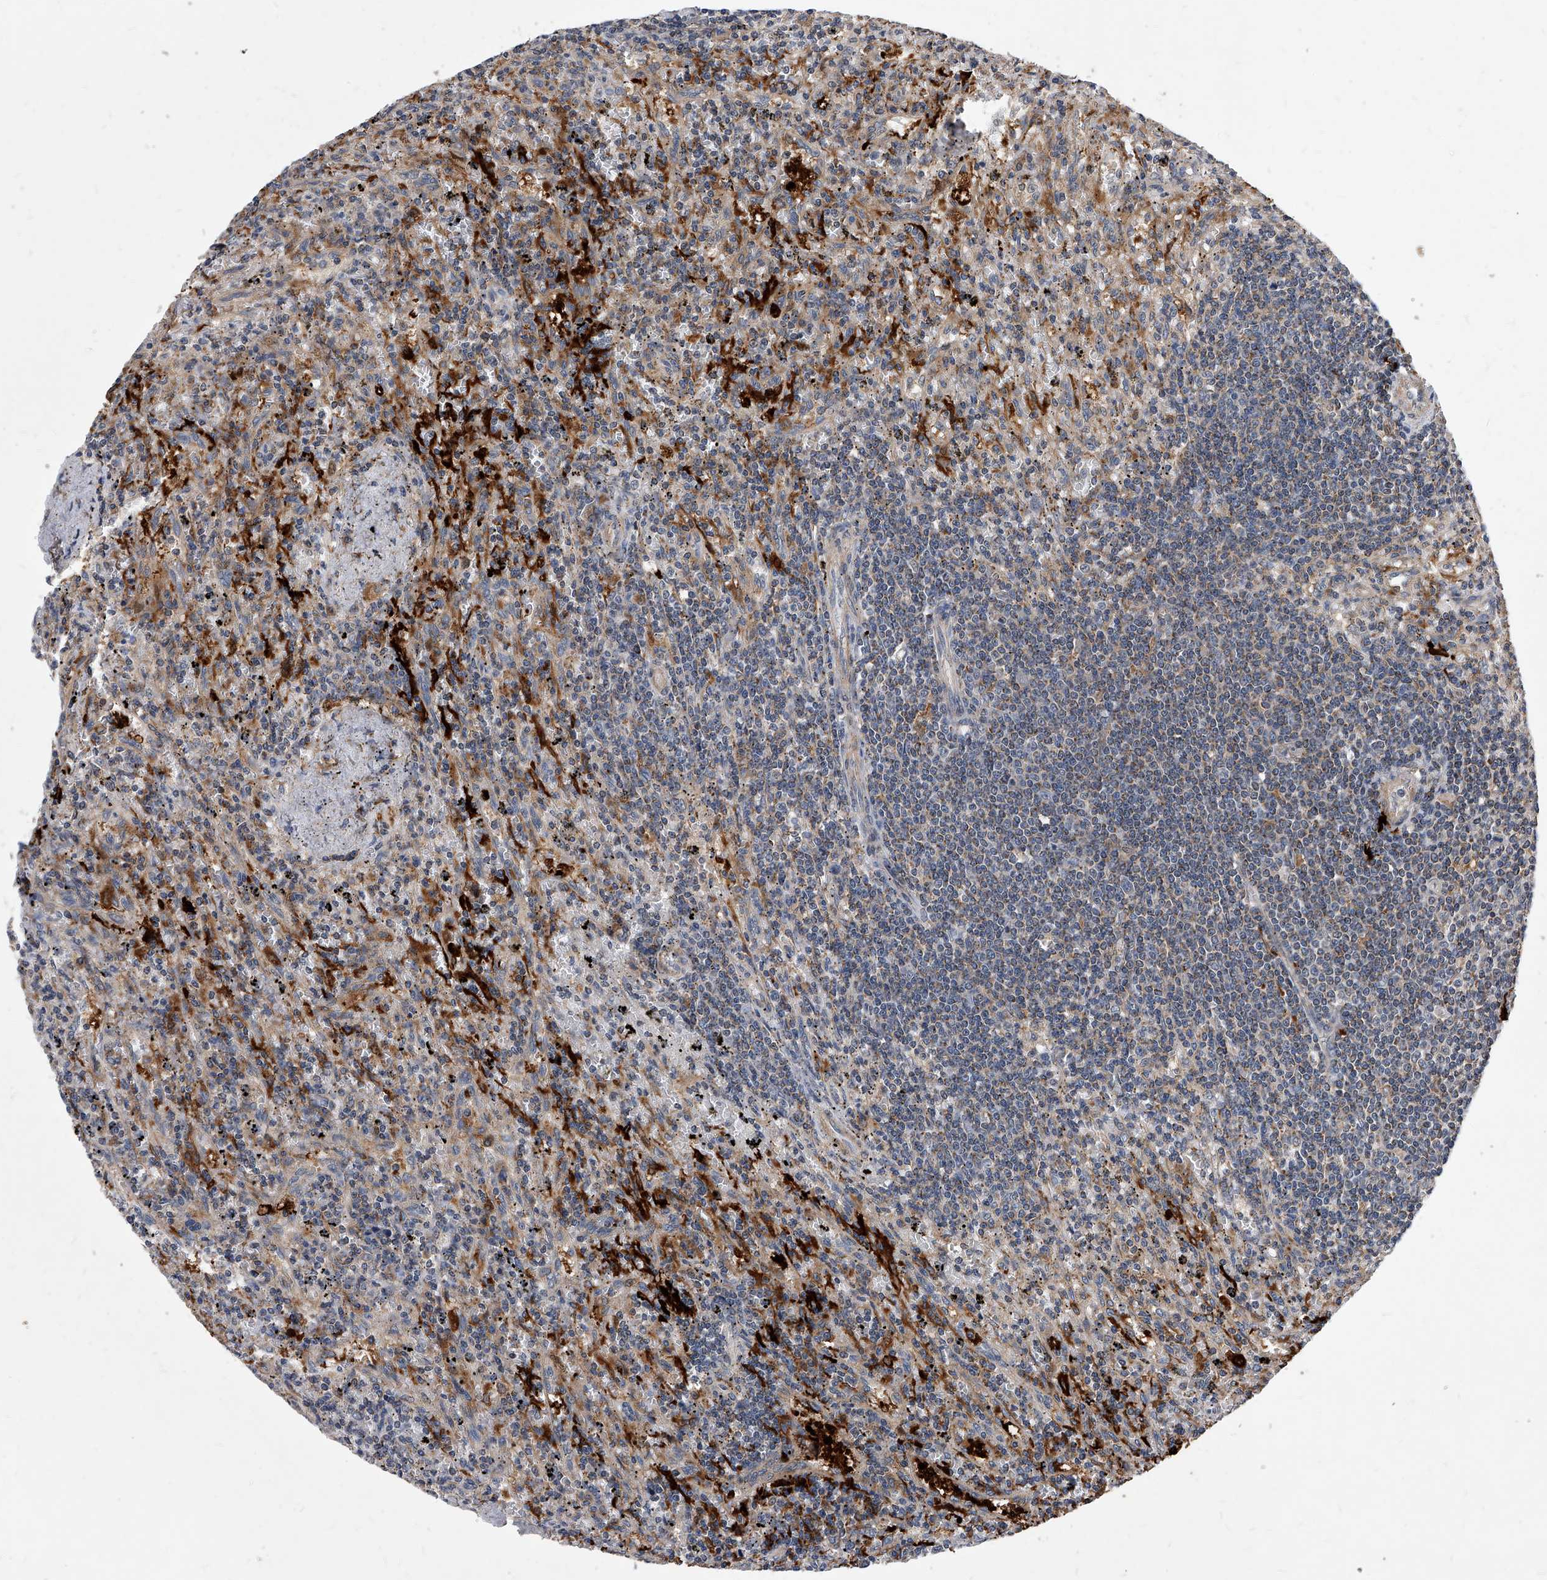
{"staining": {"intensity": "negative", "quantity": "none", "location": "none"}, "tissue": "lymphoma", "cell_type": "Tumor cells", "image_type": "cancer", "snomed": [{"axis": "morphology", "description": "Malignant lymphoma, non-Hodgkin's type, Low grade"}, {"axis": "topography", "description": "Spleen"}], "caption": "High magnification brightfield microscopy of lymphoma stained with DAB (brown) and counterstained with hematoxylin (blue): tumor cells show no significant expression.", "gene": "SOBP", "patient": {"sex": "male", "age": 76}}